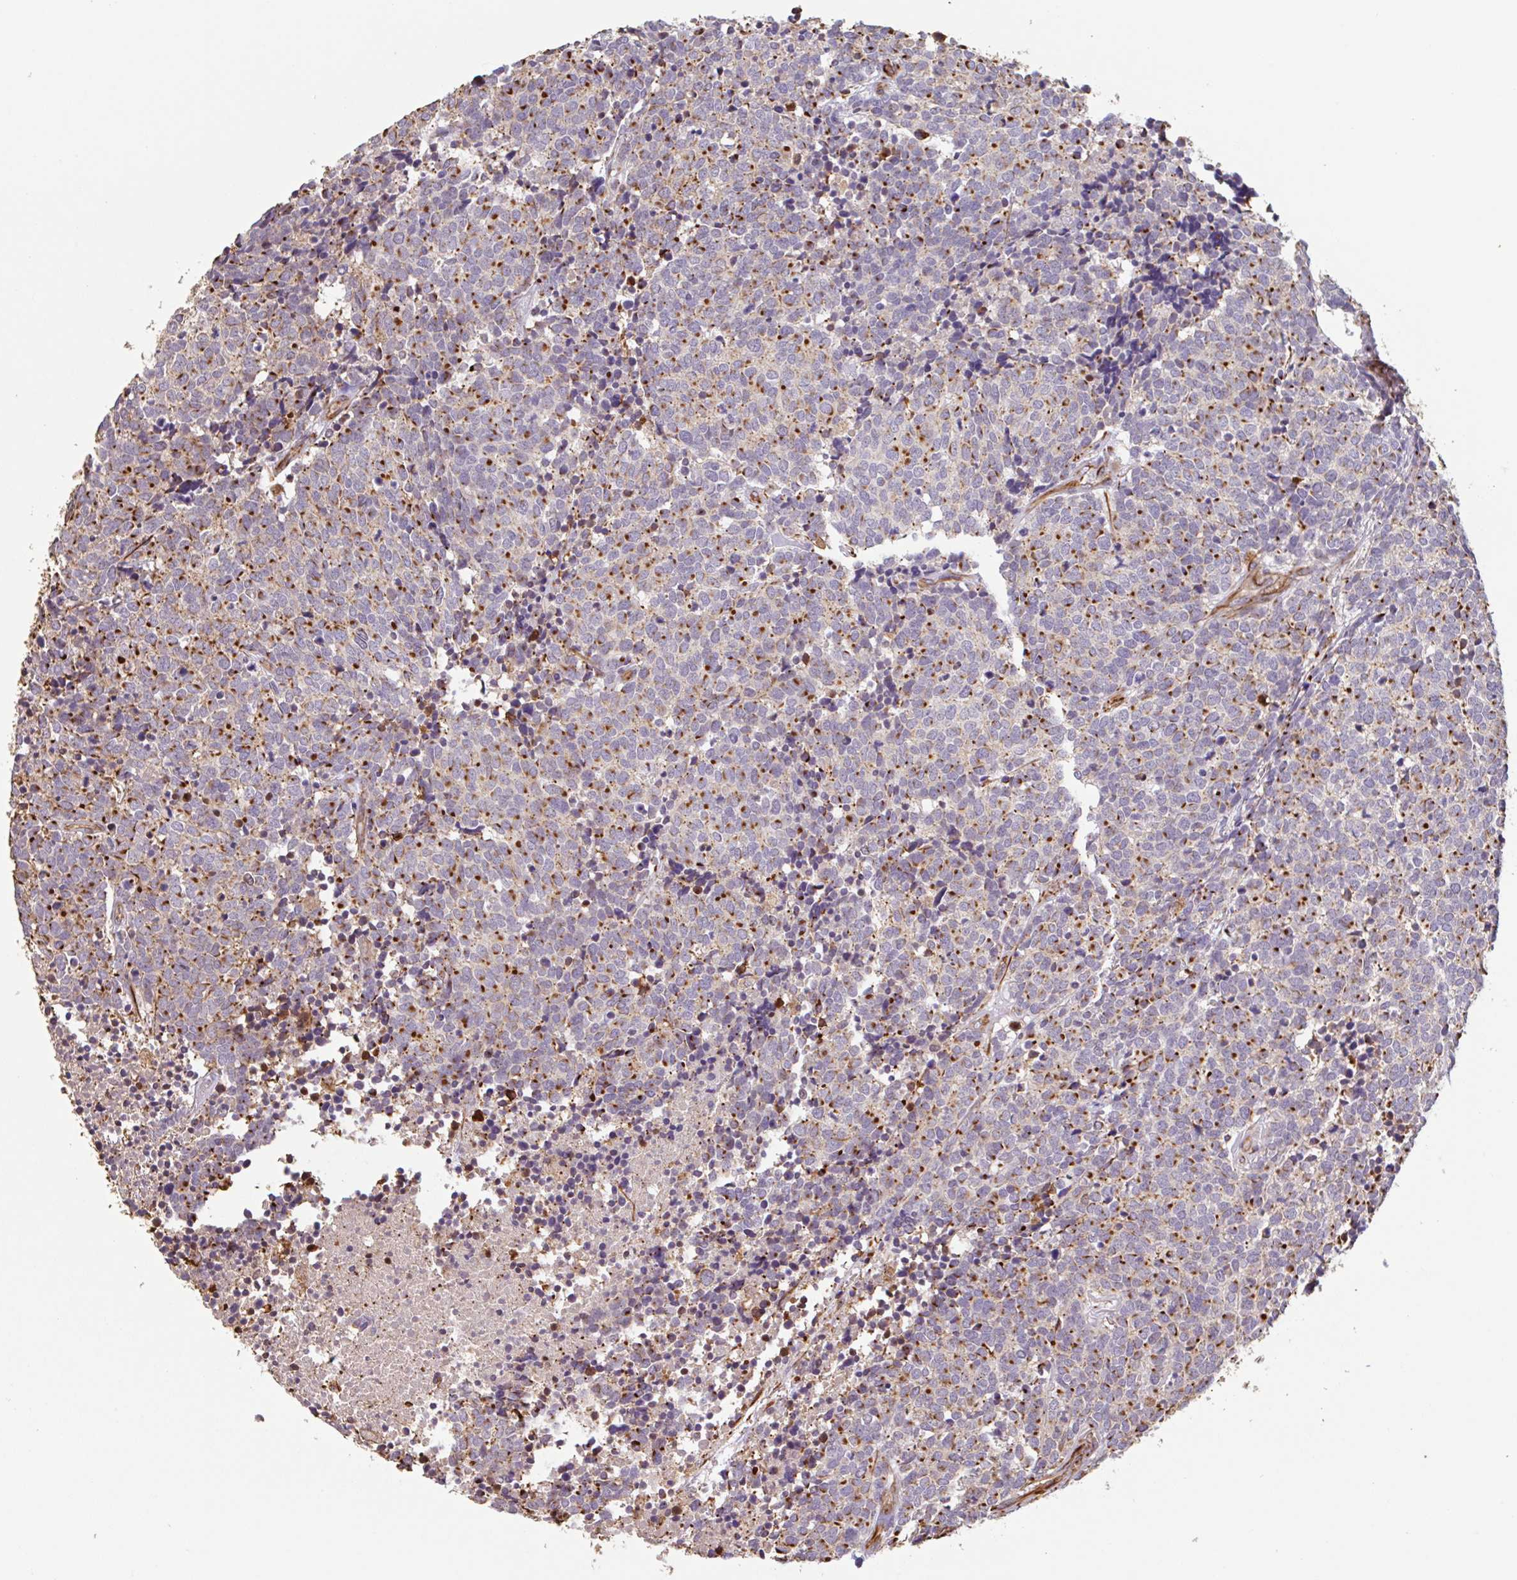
{"staining": {"intensity": "moderate", "quantity": ">75%", "location": "cytoplasmic/membranous"}, "tissue": "carcinoid", "cell_type": "Tumor cells", "image_type": "cancer", "snomed": [{"axis": "morphology", "description": "Carcinoid, malignant, NOS"}, {"axis": "topography", "description": "Skin"}], "caption": "Carcinoid stained for a protein displays moderate cytoplasmic/membranous positivity in tumor cells.", "gene": "ZNF790", "patient": {"sex": "female", "age": 79}}